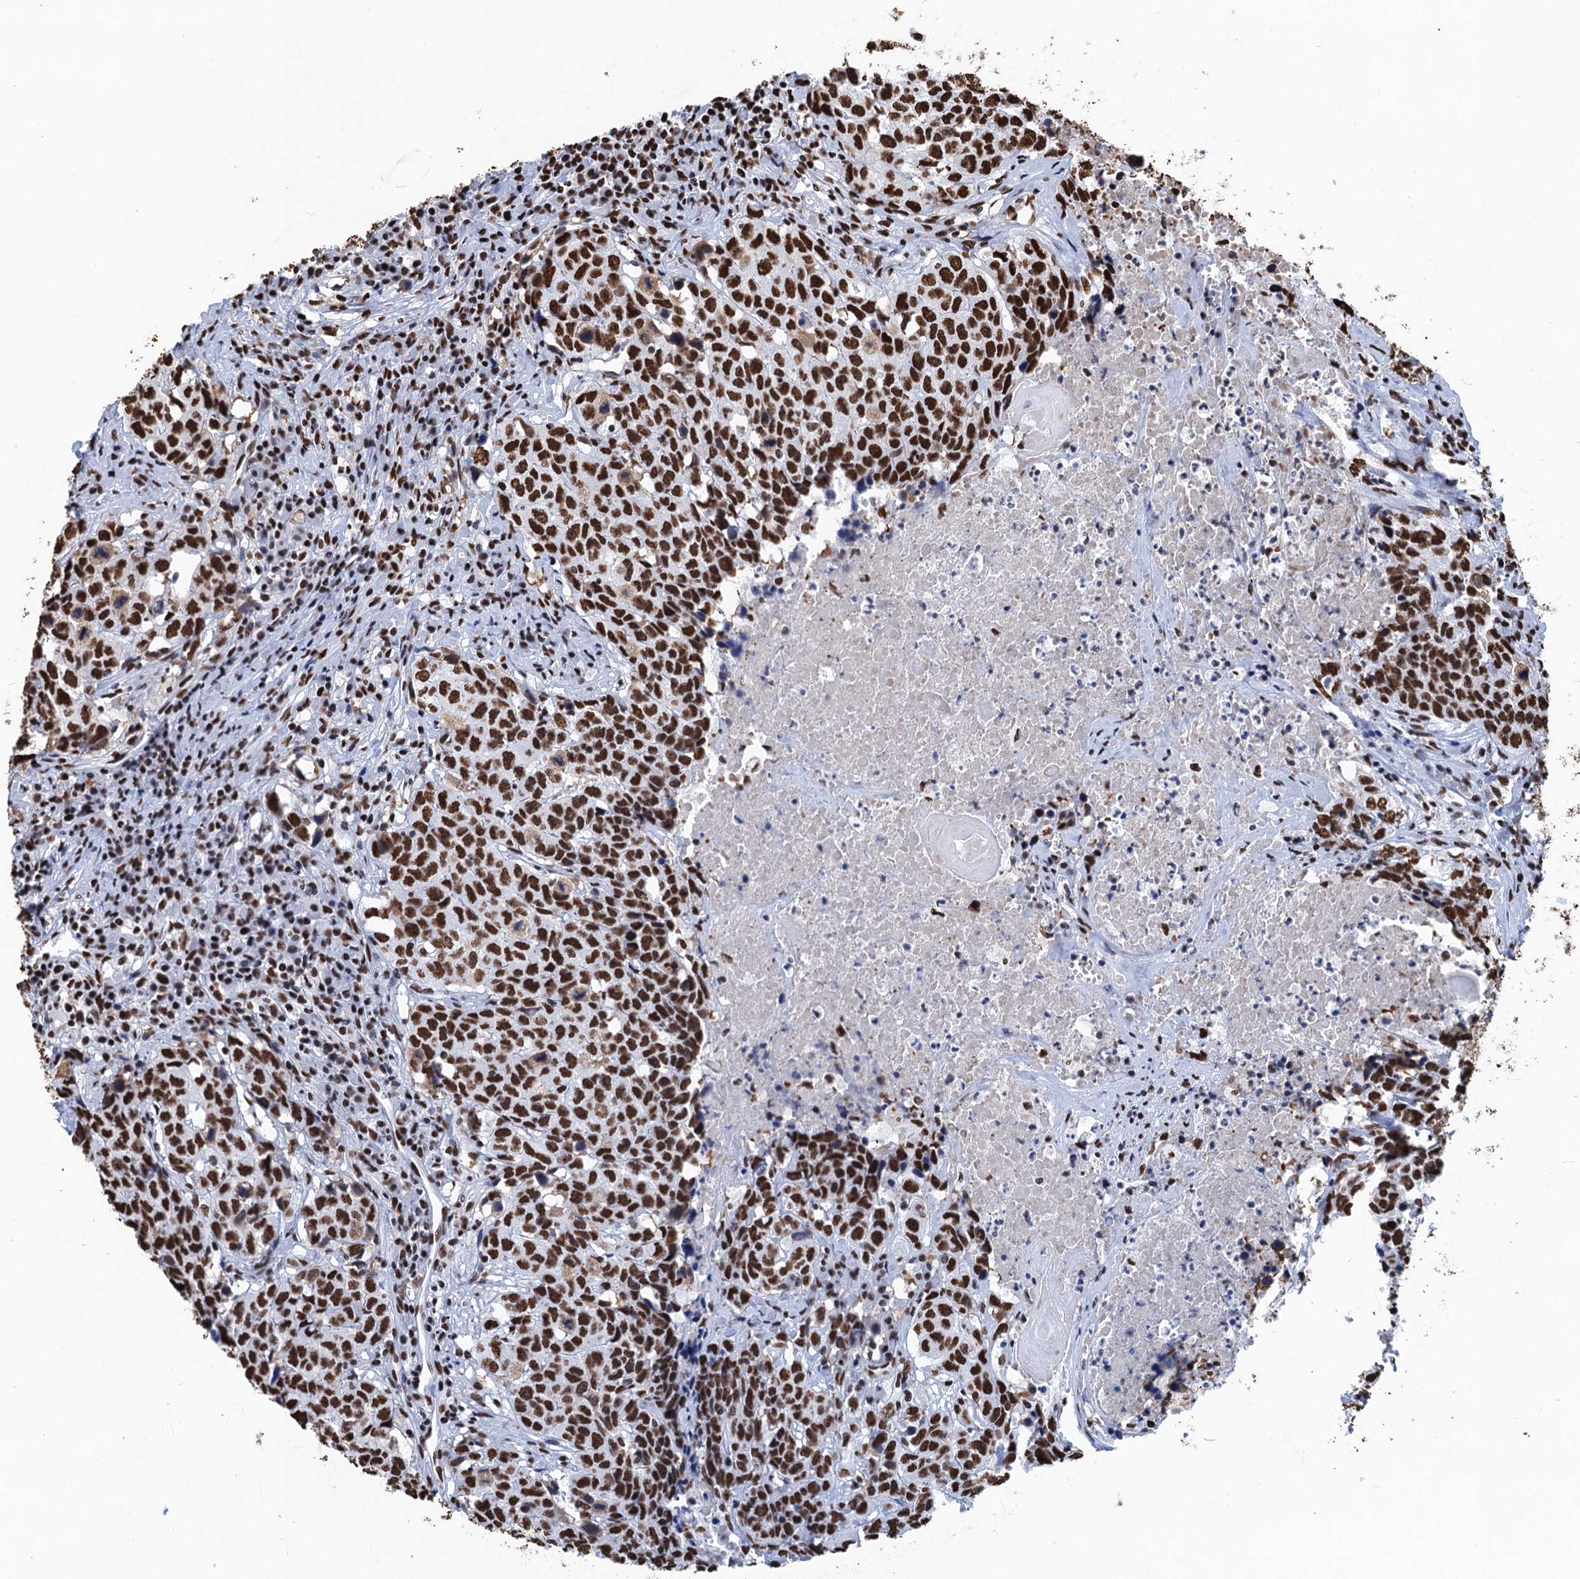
{"staining": {"intensity": "strong", "quantity": ">75%", "location": "nuclear"}, "tissue": "head and neck cancer", "cell_type": "Tumor cells", "image_type": "cancer", "snomed": [{"axis": "morphology", "description": "Squamous cell carcinoma, NOS"}, {"axis": "topography", "description": "Head-Neck"}], "caption": "This histopathology image reveals head and neck cancer (squamous cell carcinoma) stained with IHC to label a protein in brown. The nuclear of tumor cells show strong positivity for the protein. Nuclei are counter-stained blue.", "gene": "UBA2", "patient": {"sex": "male", "age": 66}}